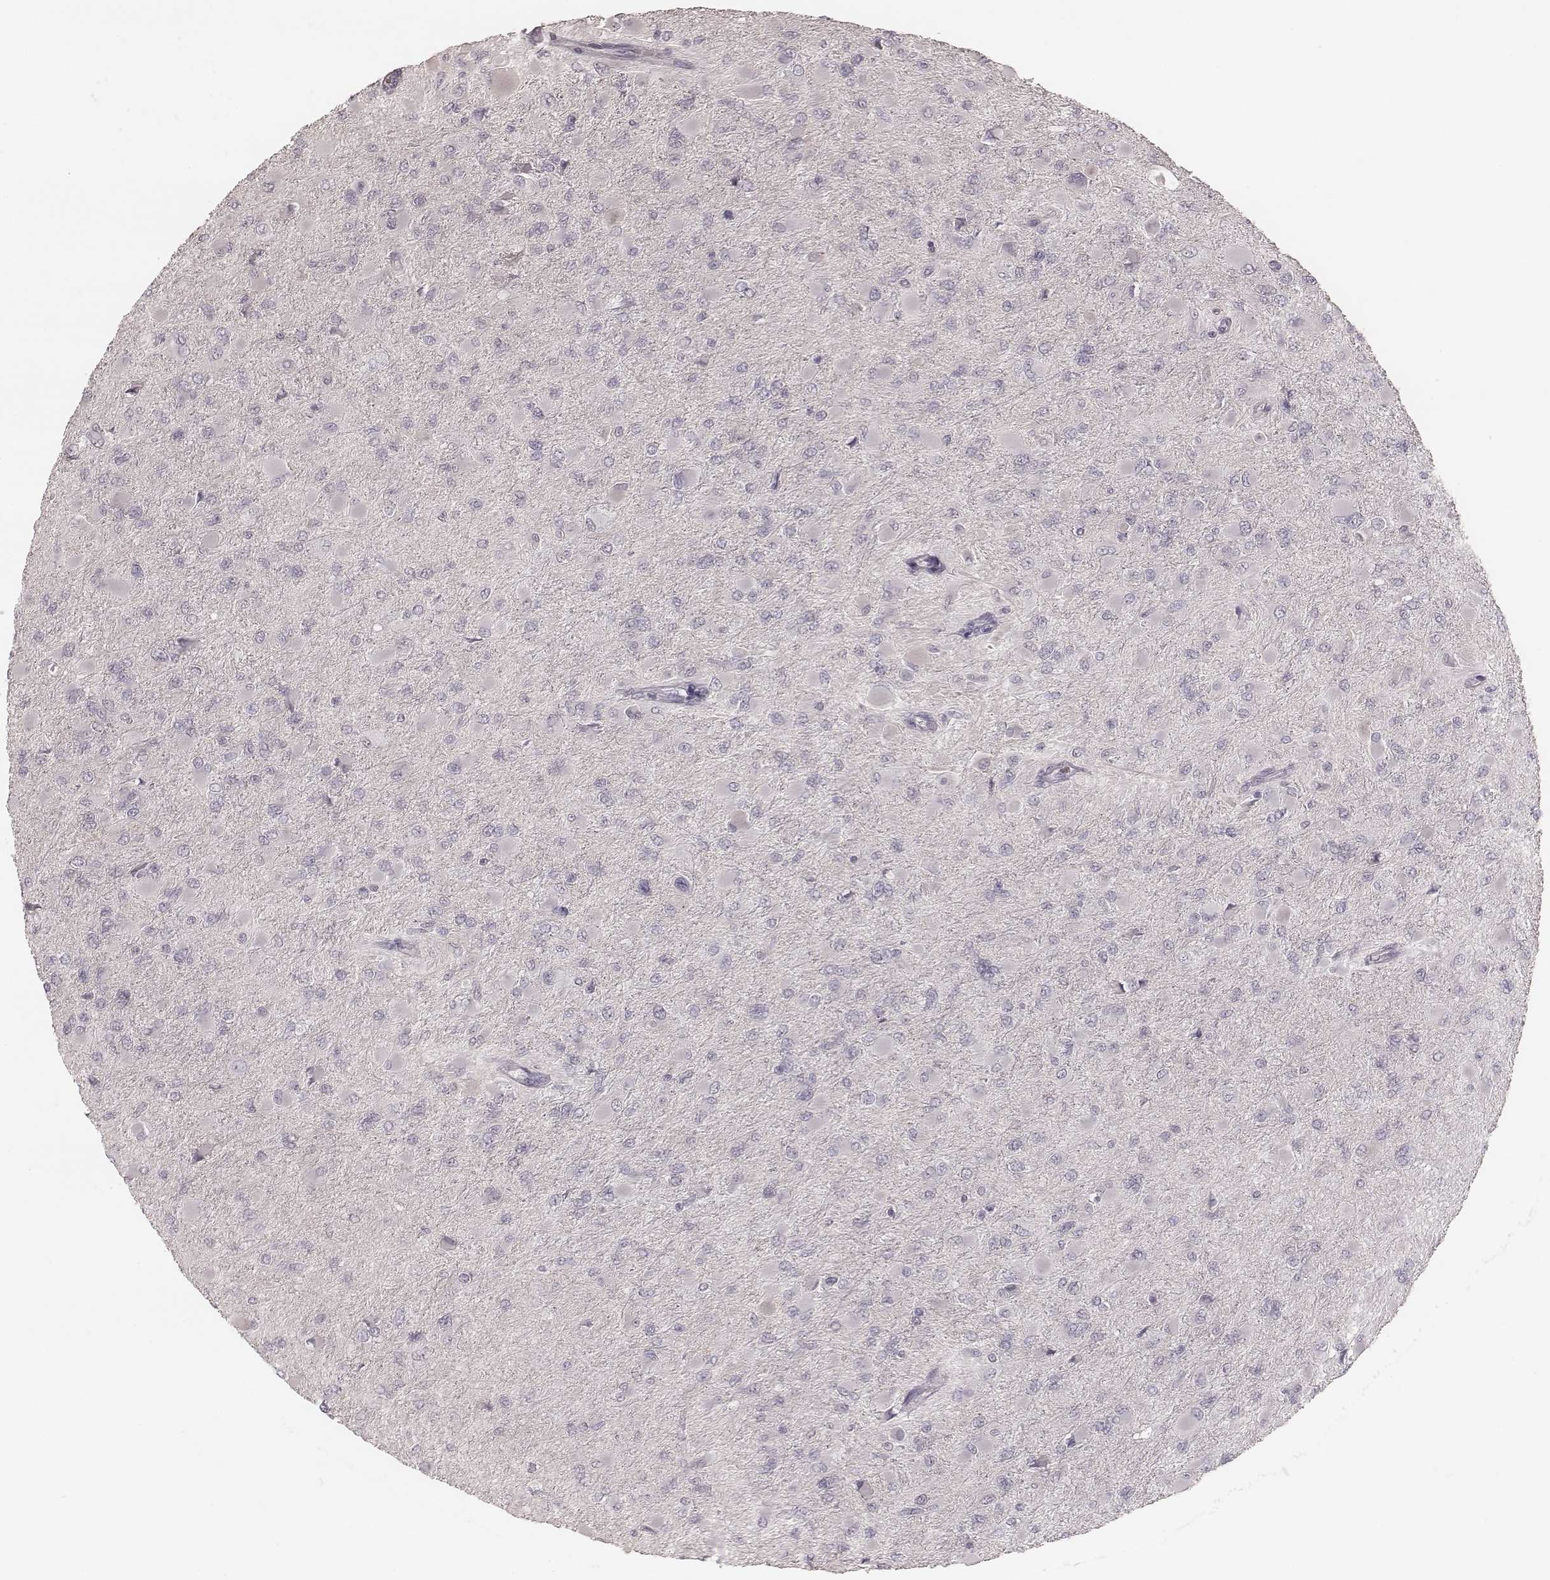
{"staining": {"intensity": "negative", "quantity": "none", "location": "none"}, "tissue": "glioma", "cell_type": "Tumor cells", "image_type": "cancer", "snomed": [{"axis": "morphology", "description": "Glioma, malignant, High grade"}, {"axis": "topography", "description": "Cerebral cortex"}], "caption": "Protein analysis of malignant glioma (high-grade) shows no significant staining in tumor cells.", "gene": "SMIM24", "patient": {"sex": "female", "age": 36}}